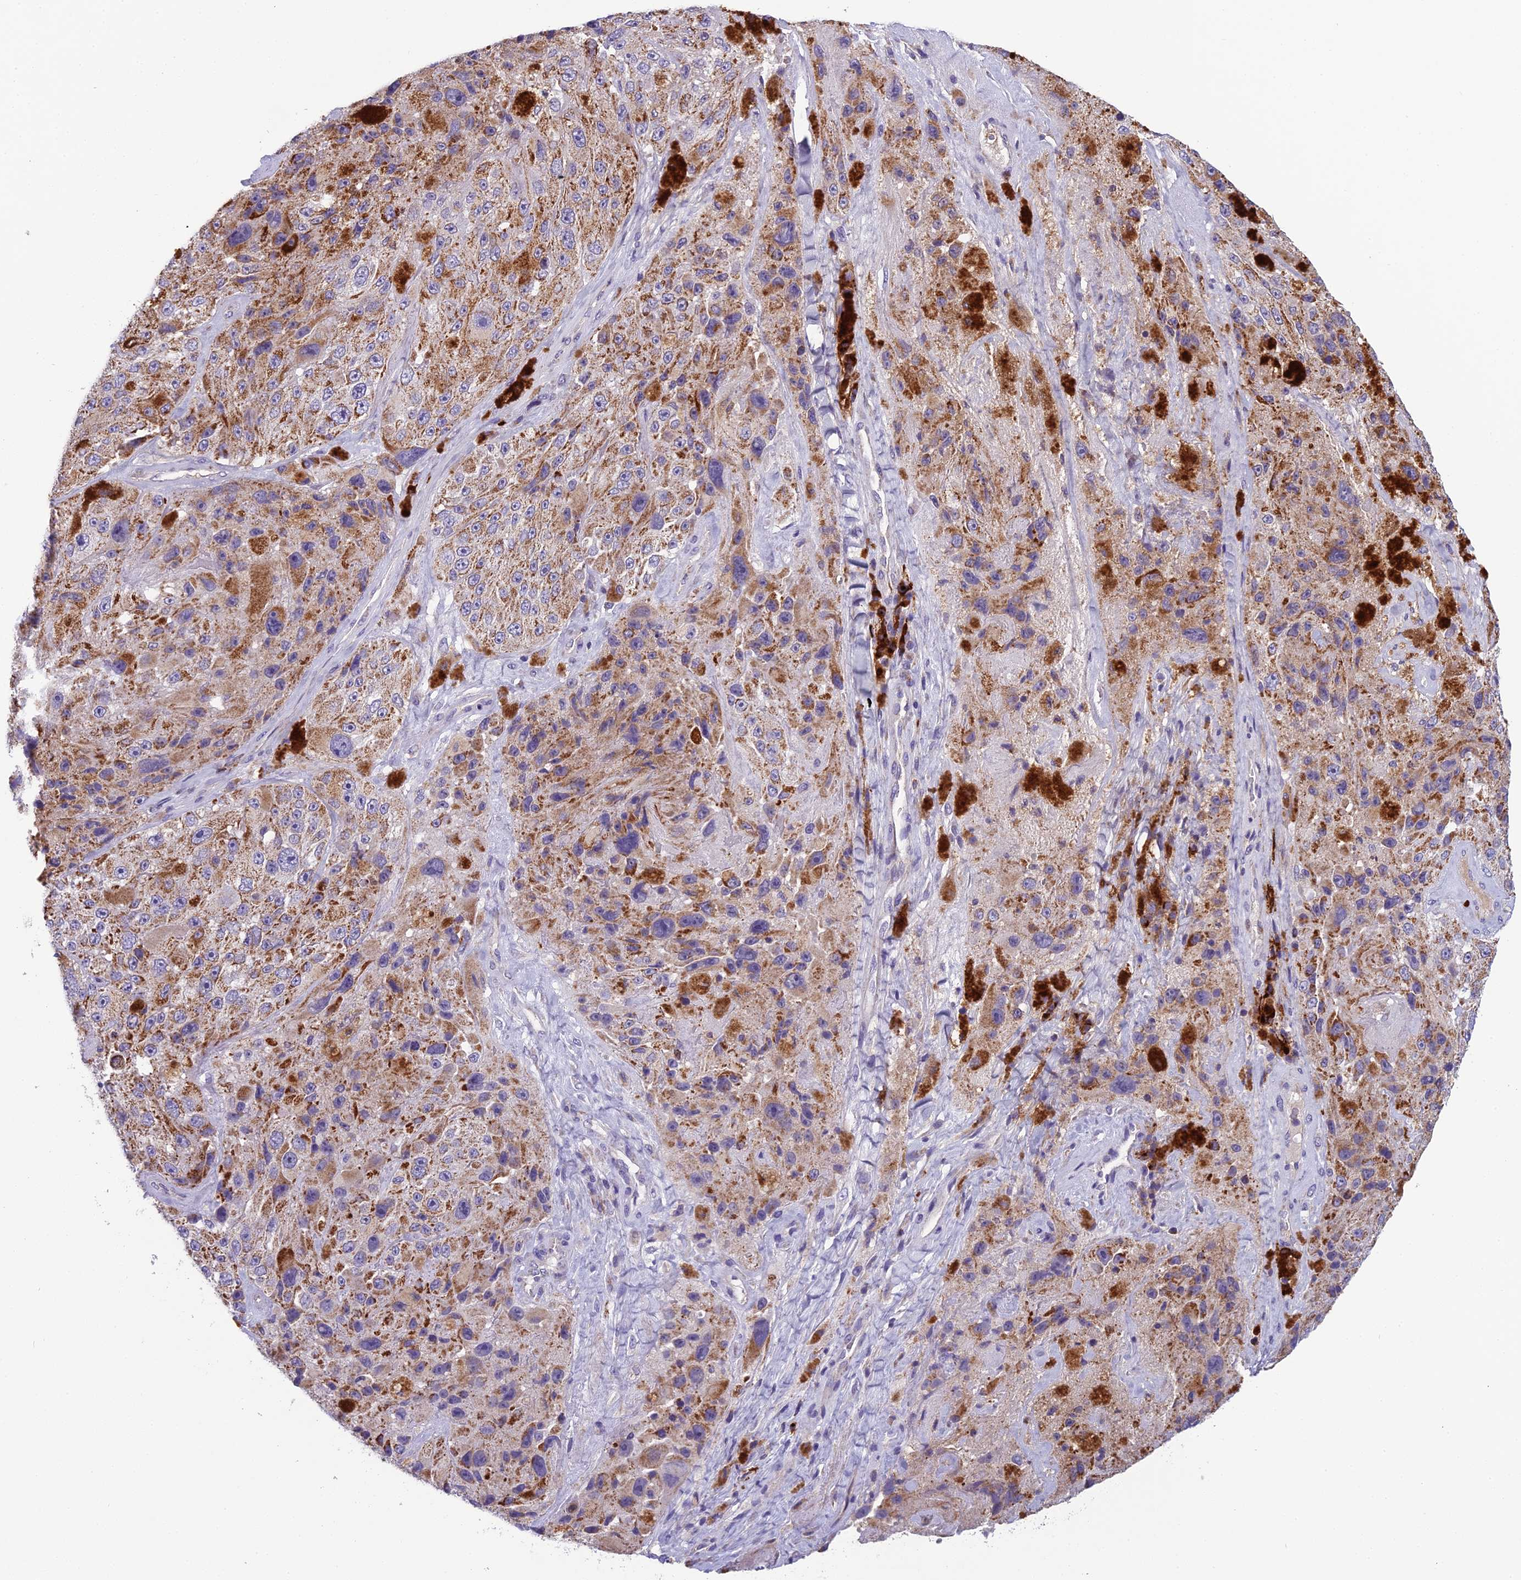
{"staining": {"intensity": "moderate", "quantity": "25%-75%", "location": "cytoplasmic/membranous"}, "tissue": "melanoma", "cell_type": "Tumor cells", "image_type": "cancer", "snomed": [{"axis": "morphology", "description": "Malignant melanoma, Metastatic site"}, {"axis": "topography", "description": "Lymph node"}], "caption": "Malignant melanoma (metastatic site) stained with immunohistochemistry displays moderate cytoplasmic/membranous expression in approximately 25%-75% of tumor cells. (Brightfield microscopy of DAB IHC at high magnification).", "gene": "ENSG00000188897", "patient": {"sex": "male", "age": 62}}